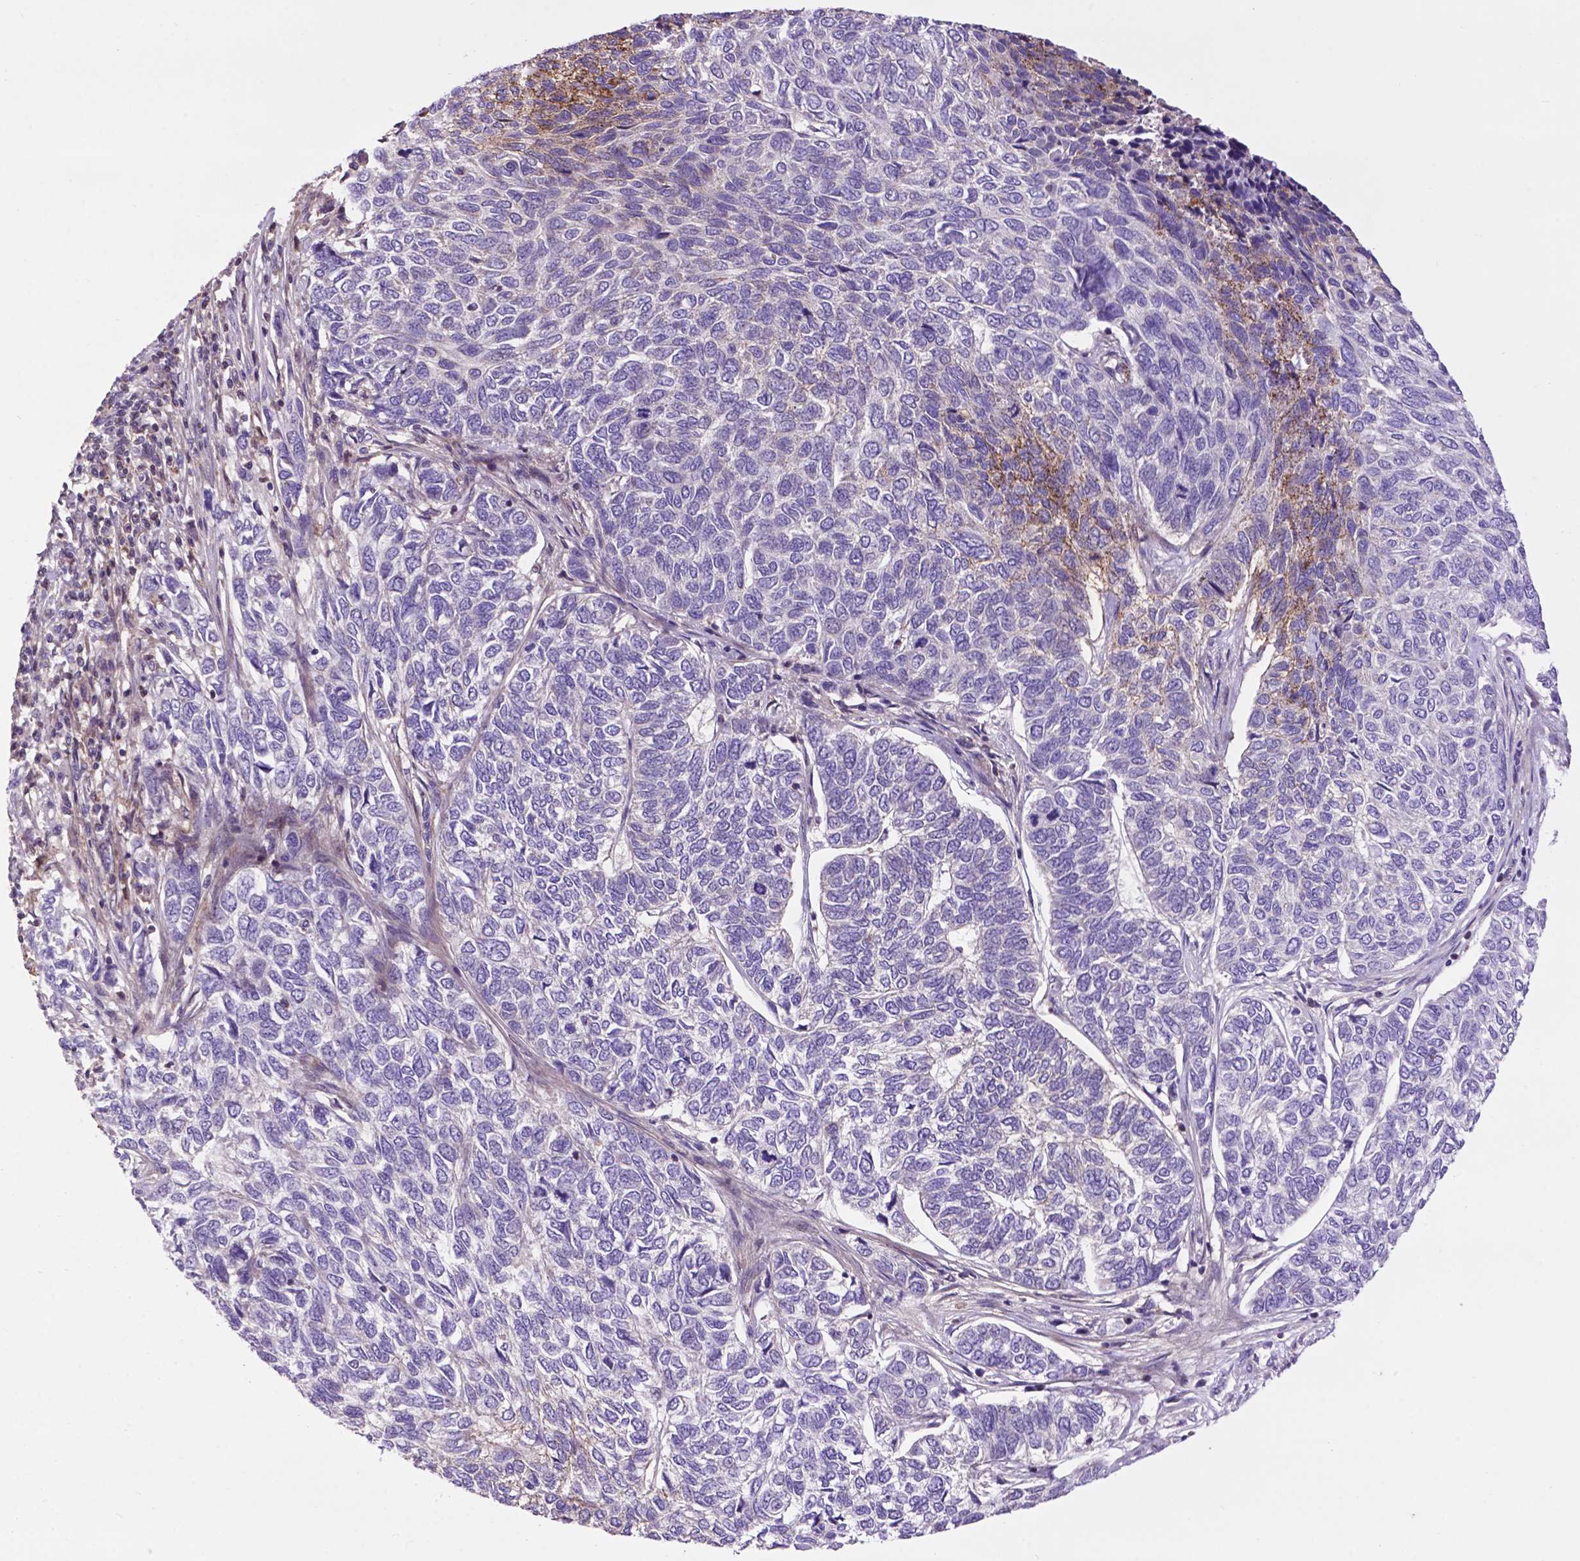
{"staining": {"intensity": "negative", "quantity": "none", "location": "none"}, "tissue": "skin cancer", "cell_type": "Tumor cells", "image_type": "cancer", "snomed": [{"axis": "morphology", "description": "Basal cell carcinoma"}, {"axis": "topography", "description": "Skin"}], "caption": "This photomicrograph is of basal cell carcinoma (skin) stained with IHC to label a protein in brown with the nuclei are counter-stained blue. There is no positivity in tumor cells.", "gene": "SPNS2", "patient": {"sex": "female", "age": 65}}